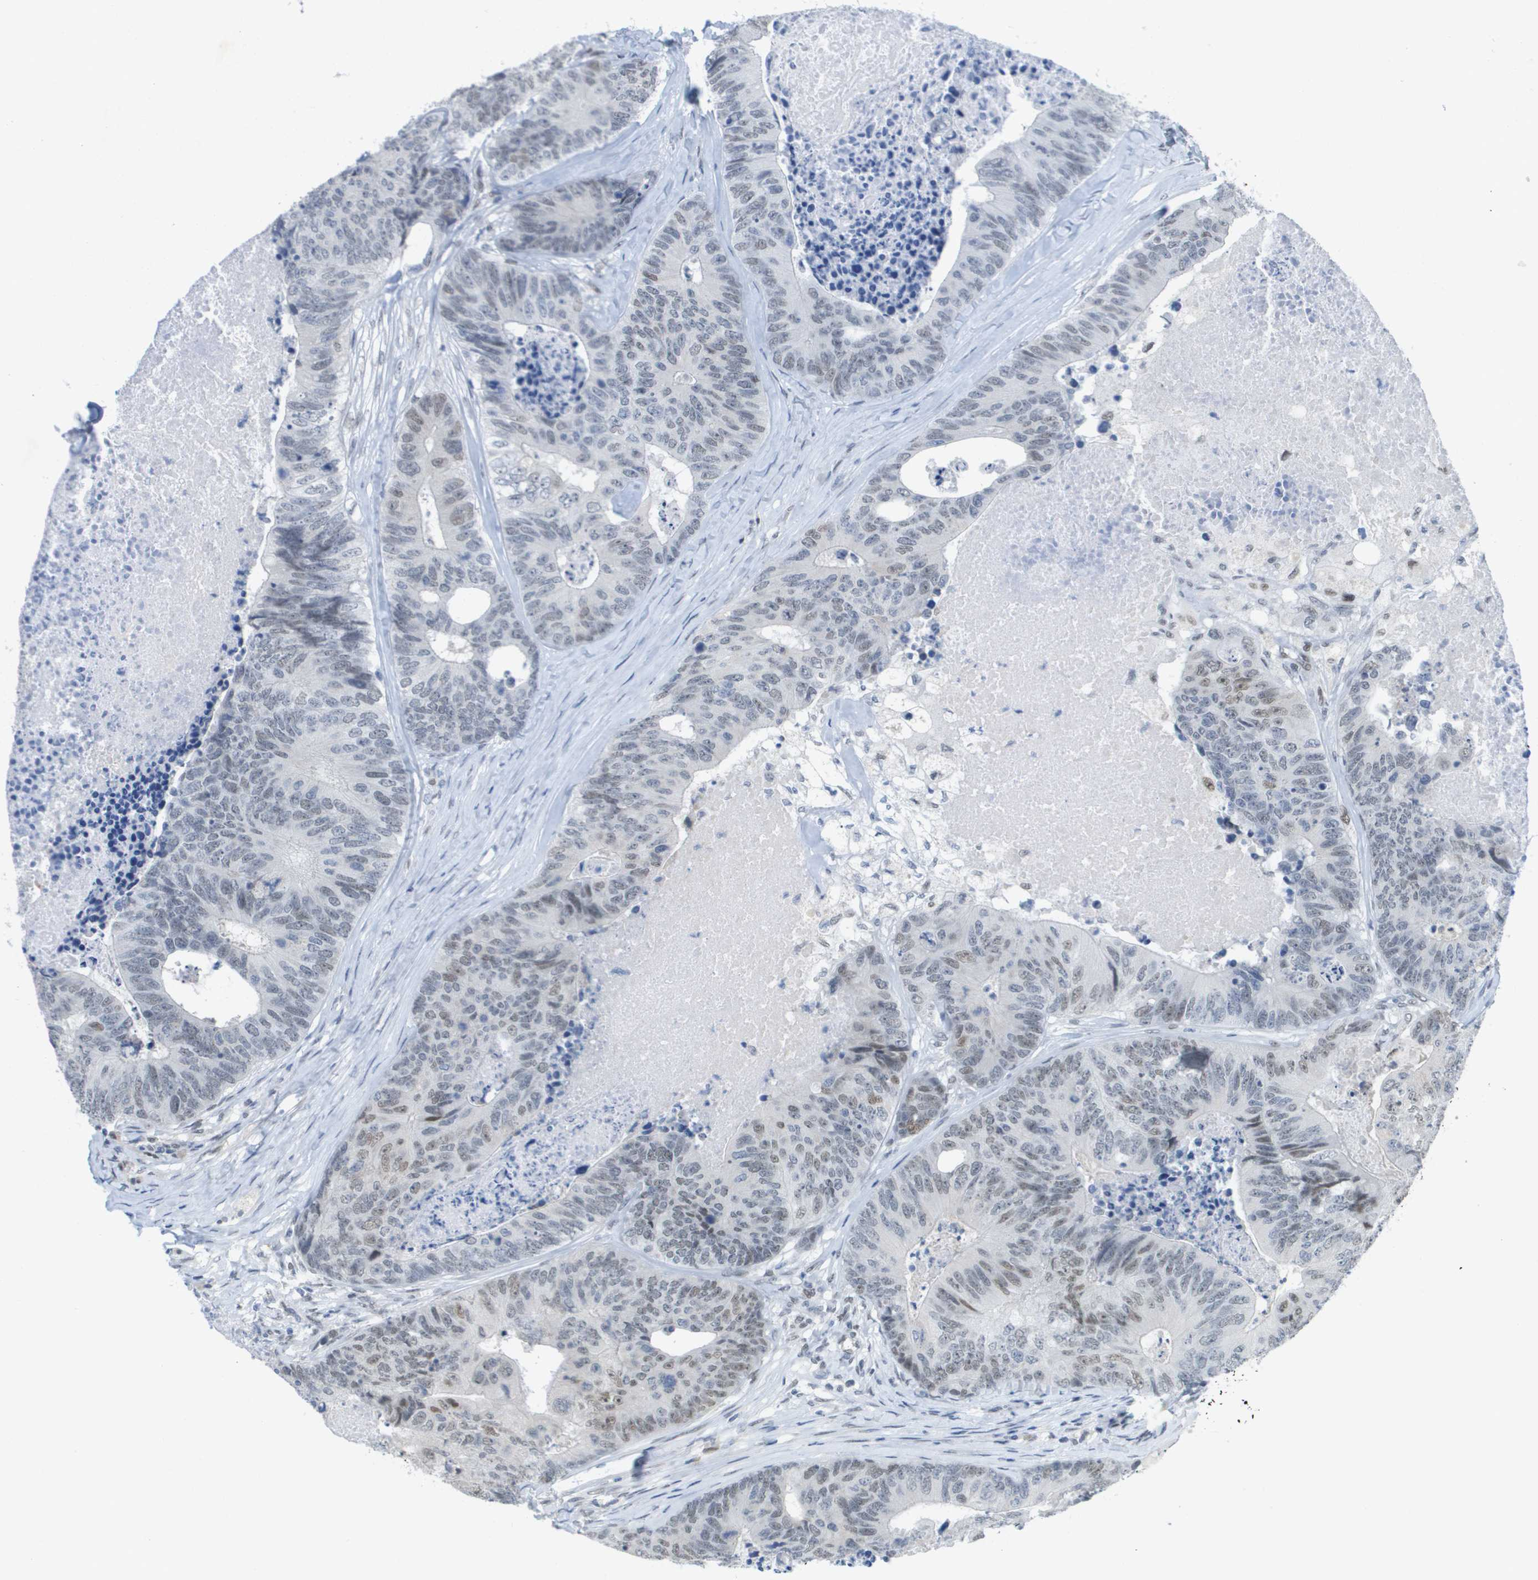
{"staining": {"intensity": "weak", "quantity": "<25%", "location": "nuclear"}, "tissue": "colorectal cancer", "cell_type": "Tumor cells", "image_type": "cancer", "snomed": [{"axis": "morphology", "description": "Adenocarcinoma, NOS"}, {"axis": "topography", "description": "Colon"}], "caption": "High magnification brightfield microscopy of colorectal adenocarcinoma stained with DAB (brown) and counterstained with hematoxylin (blue): tumor cells show no significant staining.", "gene": "TP53RK", "patient": {"sex": "female", "age": 57}}